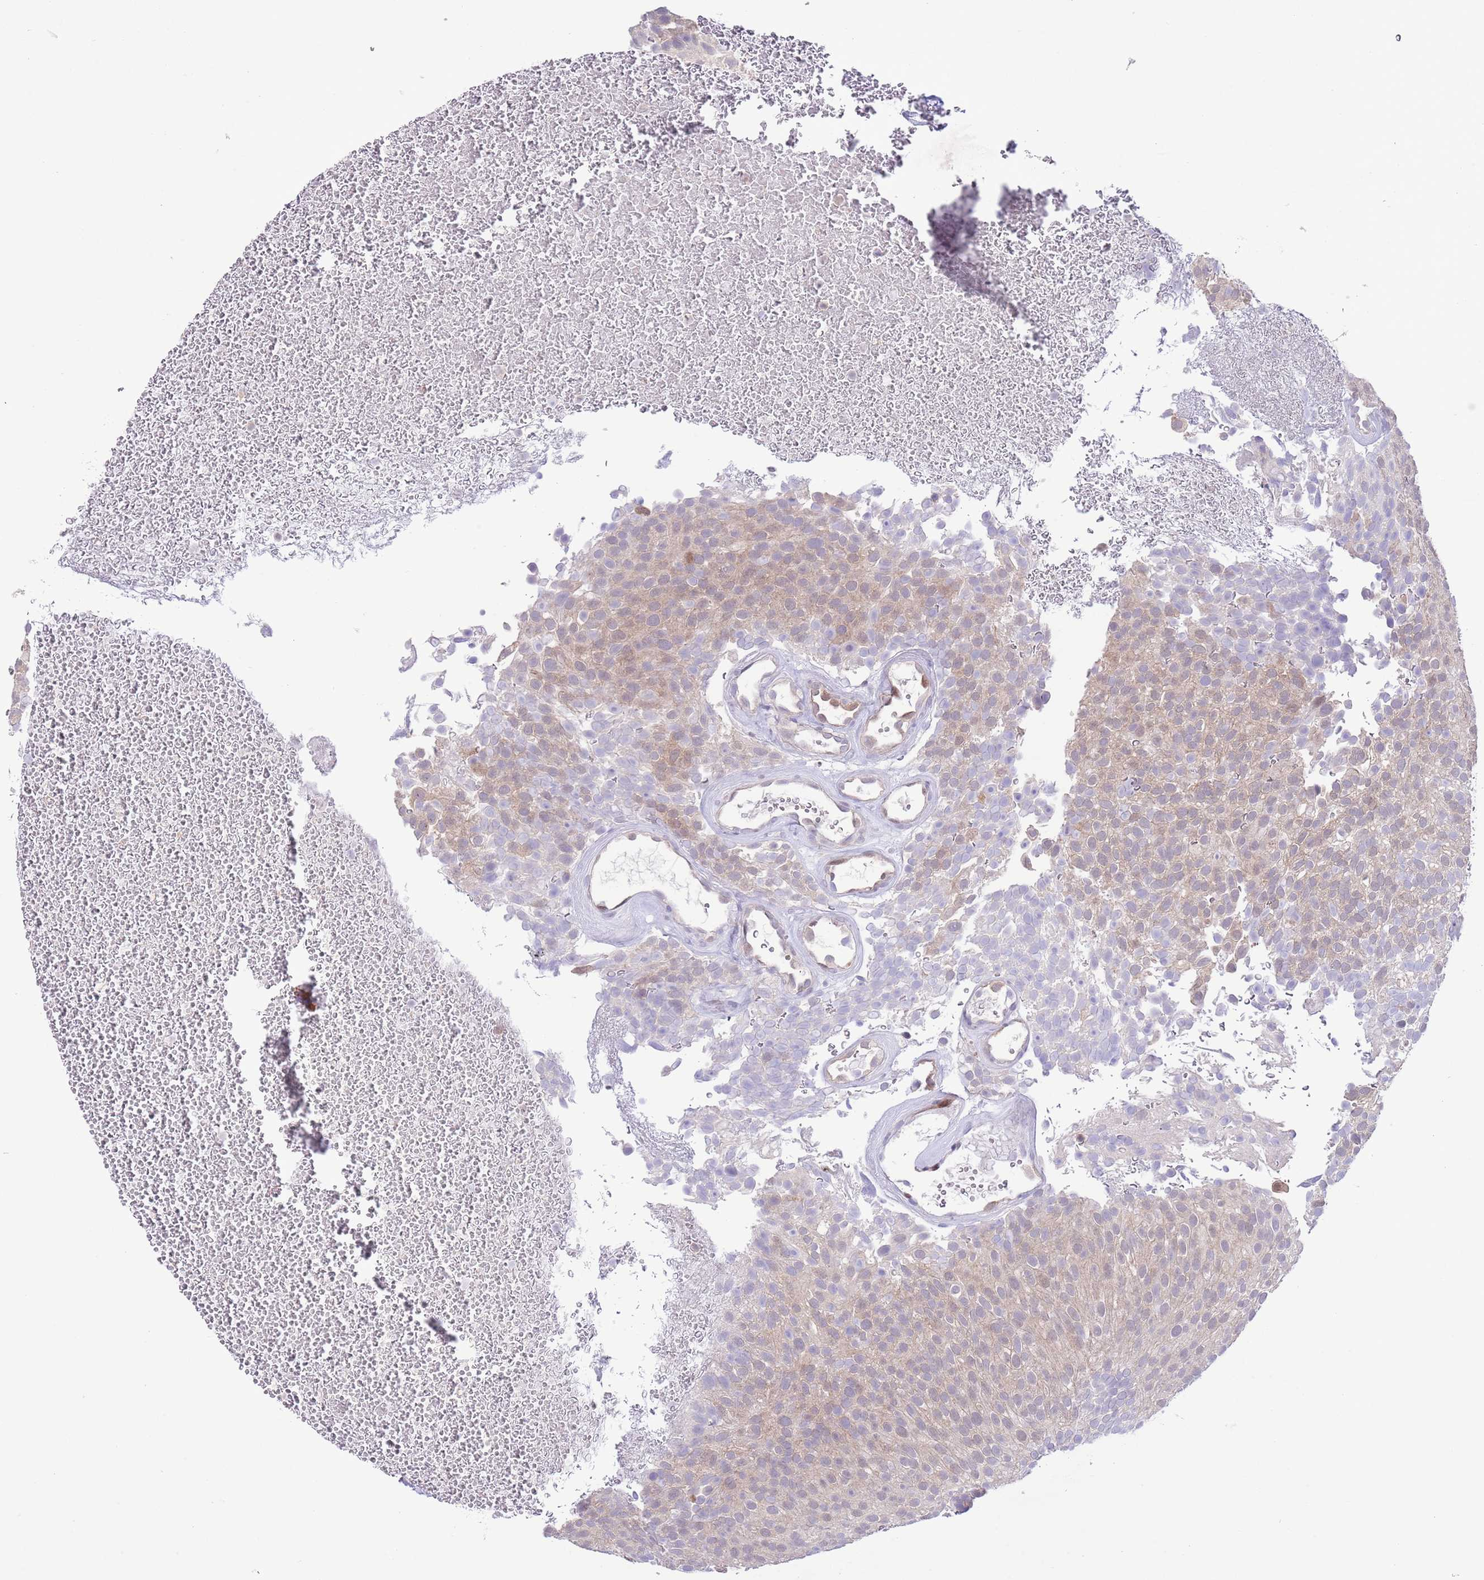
{"staining": {"intensity": "weak", "quantity": "25%-75%", "location": "cytoplasmic/membranous"}, "tissue": "urothelial cancer", "cell_type": "Tumor cells", "image_type": "cancer", "snomed": [{"axis": "morphology", "description": "Urothelial carcinoma, Low grade"}, {"axis": "topography", "description": "Urinary bladder"}], "caption": "Urothelial cancer tissue displays weak cytoplasmic/membranous positivity in approximately 25%-75% of tumor cells", "gene": "HDHD2", "patient": {"sex": "male", "age": 78}}